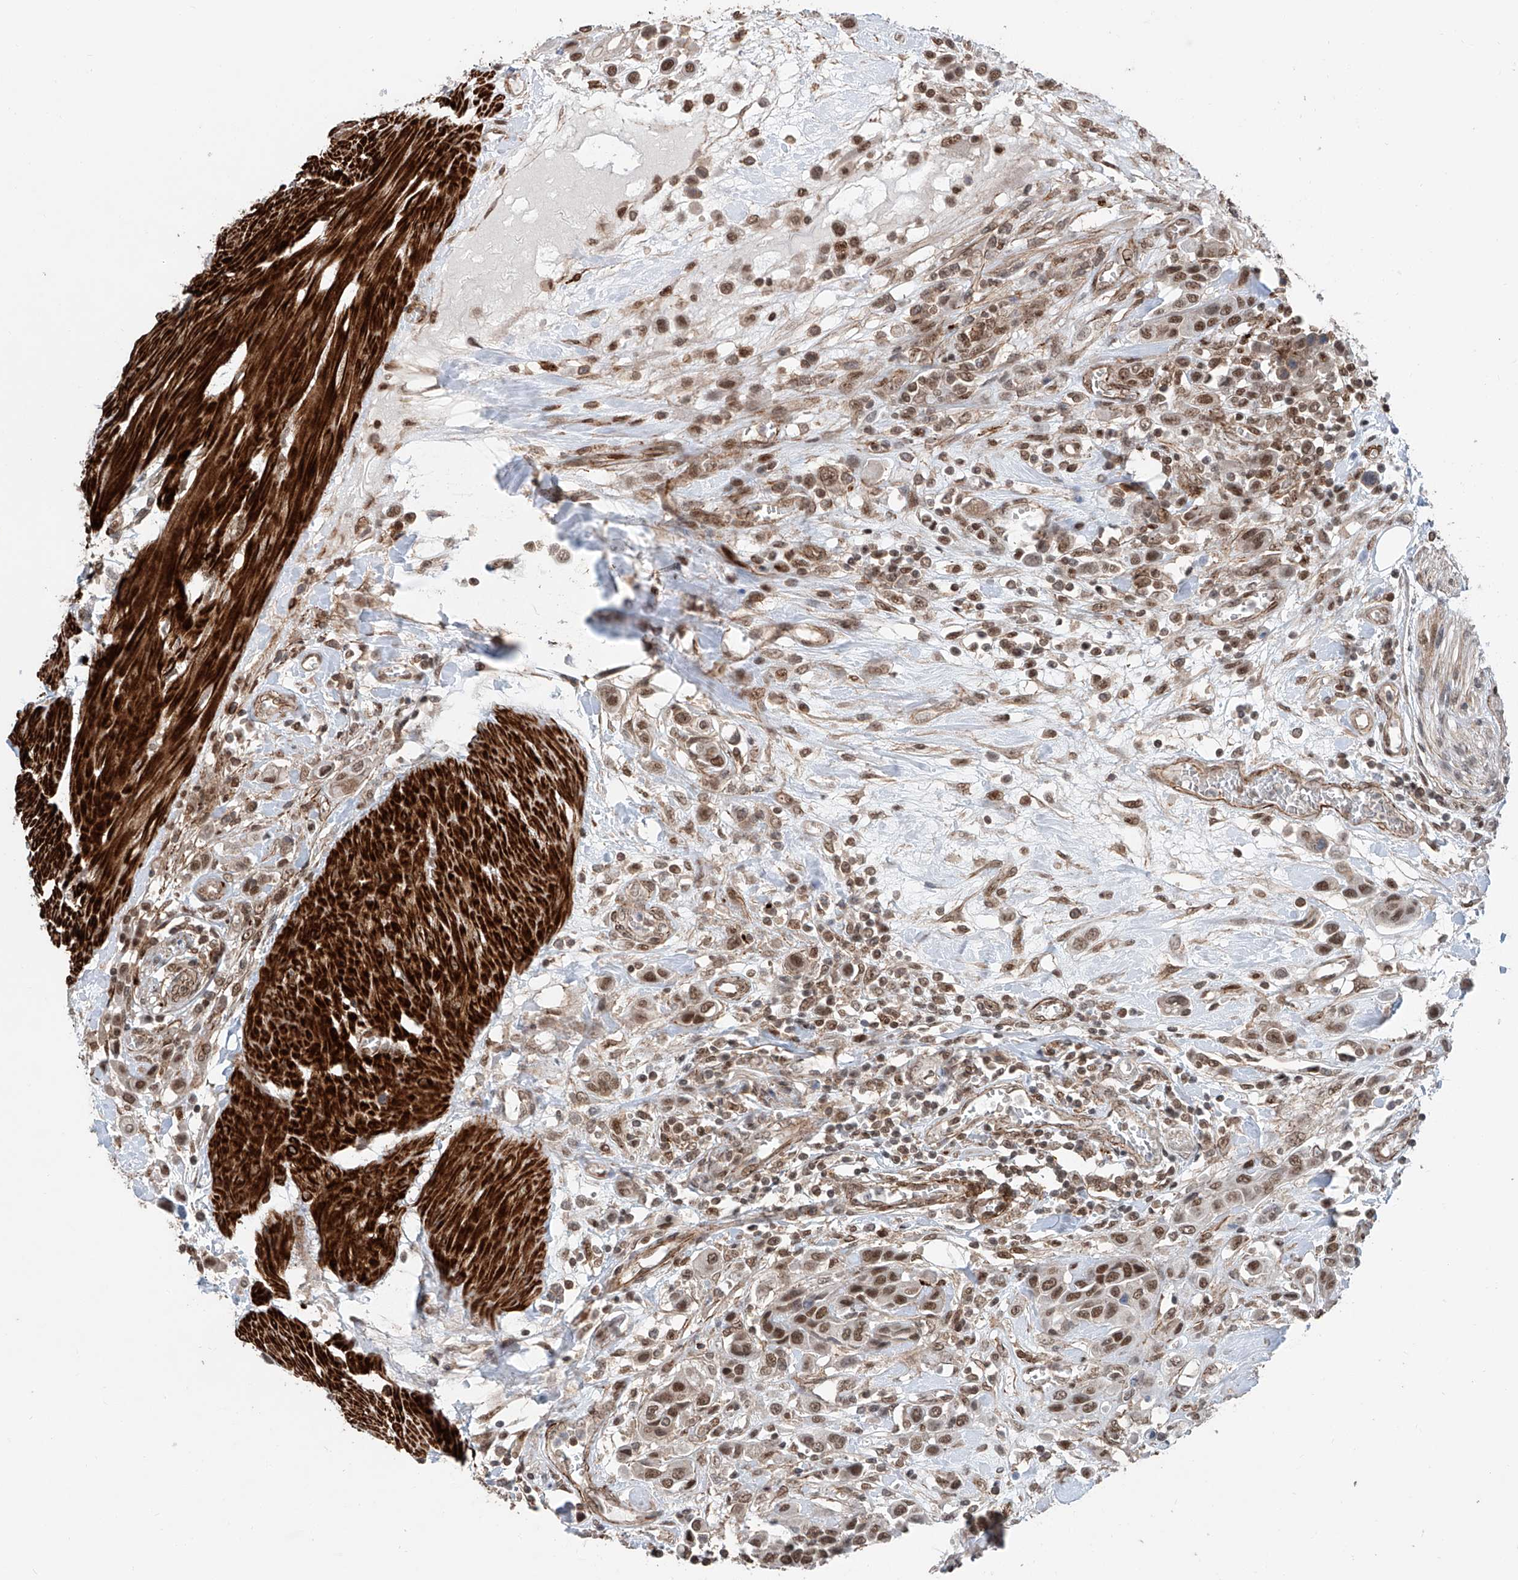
{"staining": {"intensity": "moderate", "quantity": ">75%", "location": "nuclear"}, "tissue": "urothelial cancer", "cell_type": "Tumor cells", "image_type": "cancer", "snomed": [{"axis": "morphology", "description": "Urothelial carcinoma, High grade"}, {"axis": "topography", "description": "Urinary bladder"}], "caption": "This micrograph demonstrates immunohistochemistry staining of urothelial cancer, with medium moderate nuclear staining in approximately >75% of tumor cells.", "gene": "SDE2", "patient": {"sex": "male", "age": 50}}